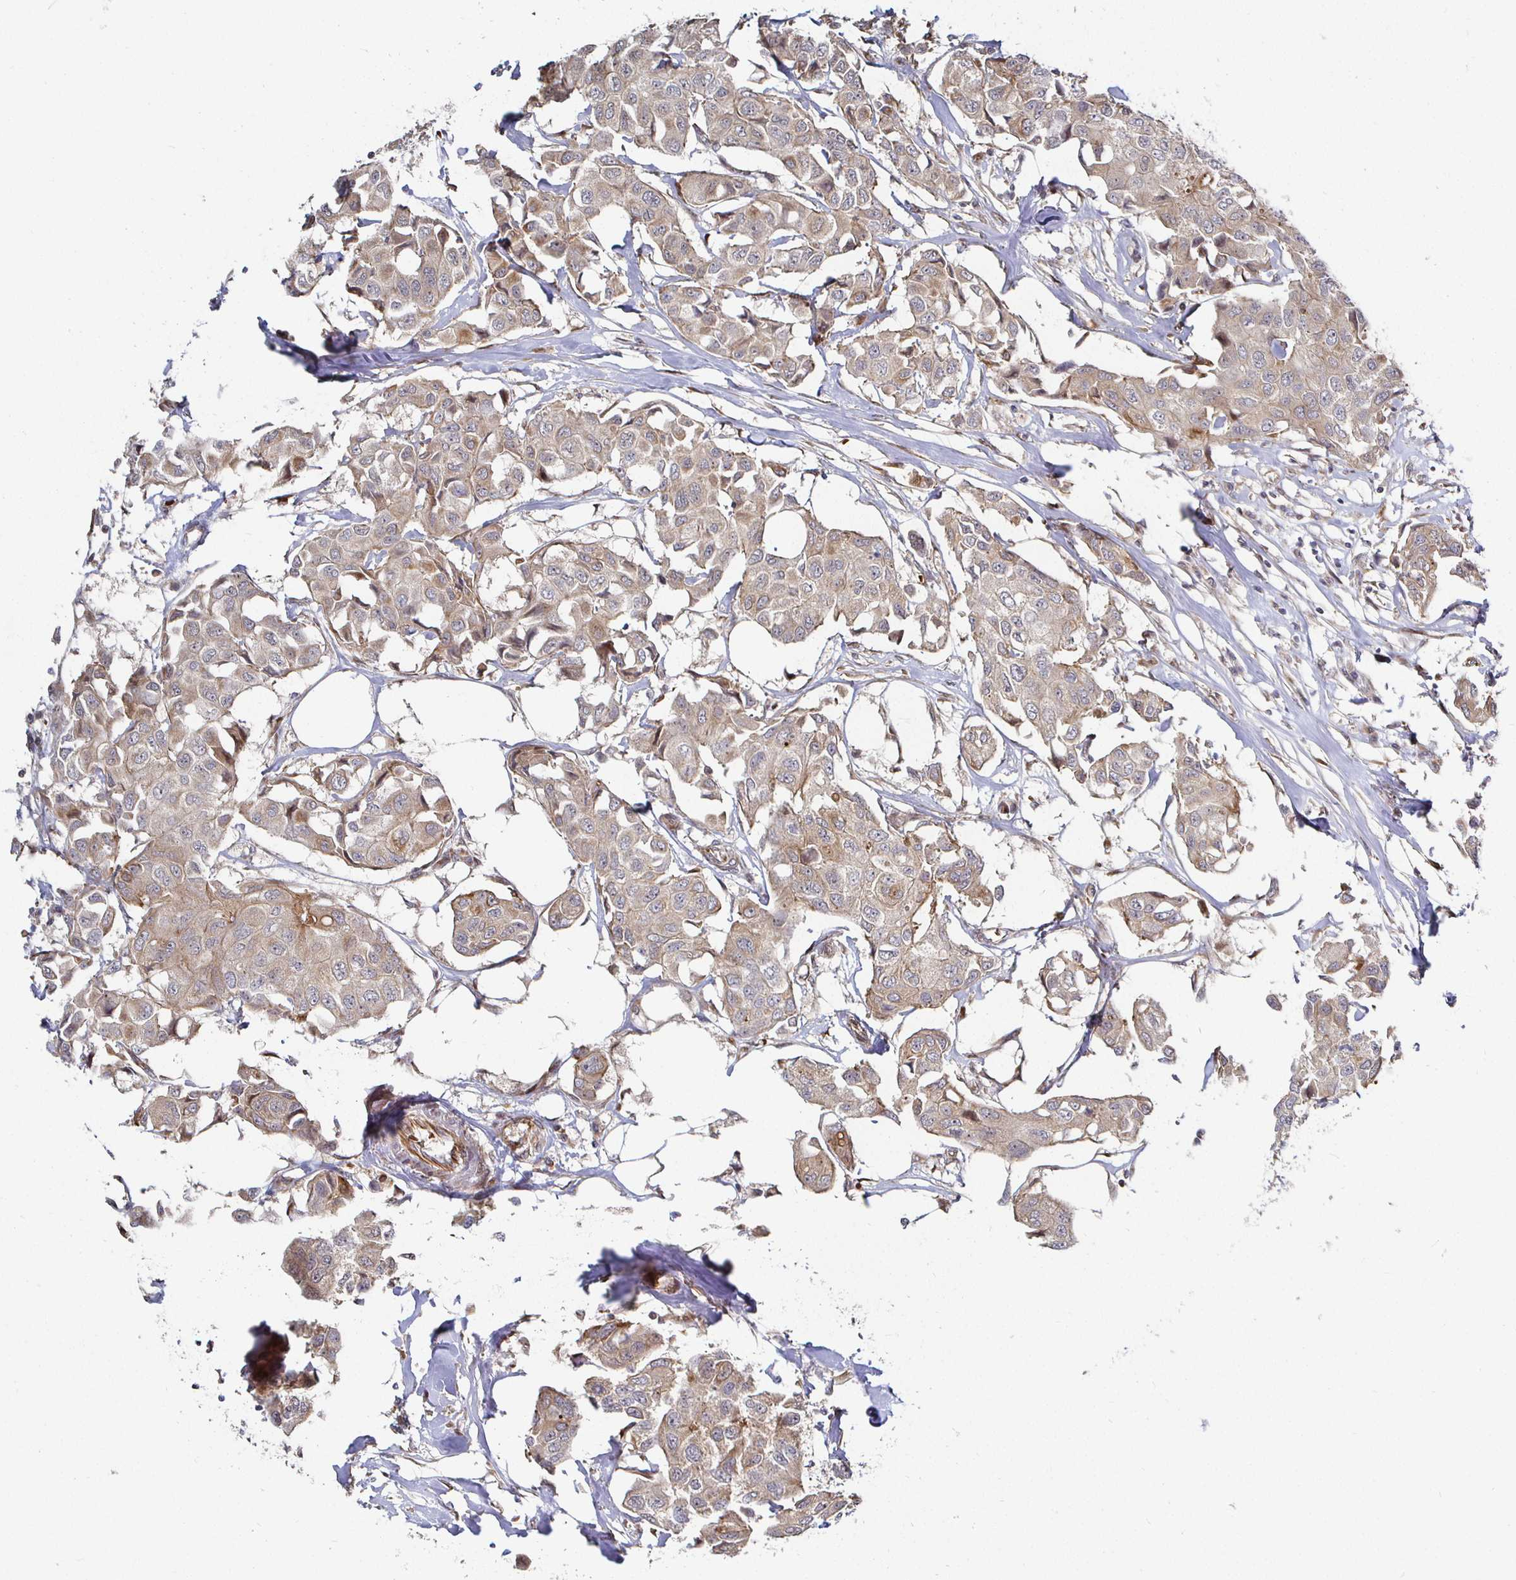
{"staining": {"intensity": "weak", "quantity": "25%-75%", "location": "cytoplasmic/membranous"}, "tissue": "breast cancer", "cell_type": "Tumor cells", "image_type": "cancer", "snomed": [{"axis": "morphology", "description": "Duct carcinoma"}, {"axis": "topography", "description": "Breast"}, {"axis": "topography", "description": "Lymph node"}], "caption": "This is a photomicrograph of immunohistochemistry (IHC) staining of infiltrating ductal carcinoma (breast), which shows weak expression in the cytoplasmic/membranous of tumor cells.", "gene": "TBKBP1", "patient": {"sex": "female", "age": 80}}